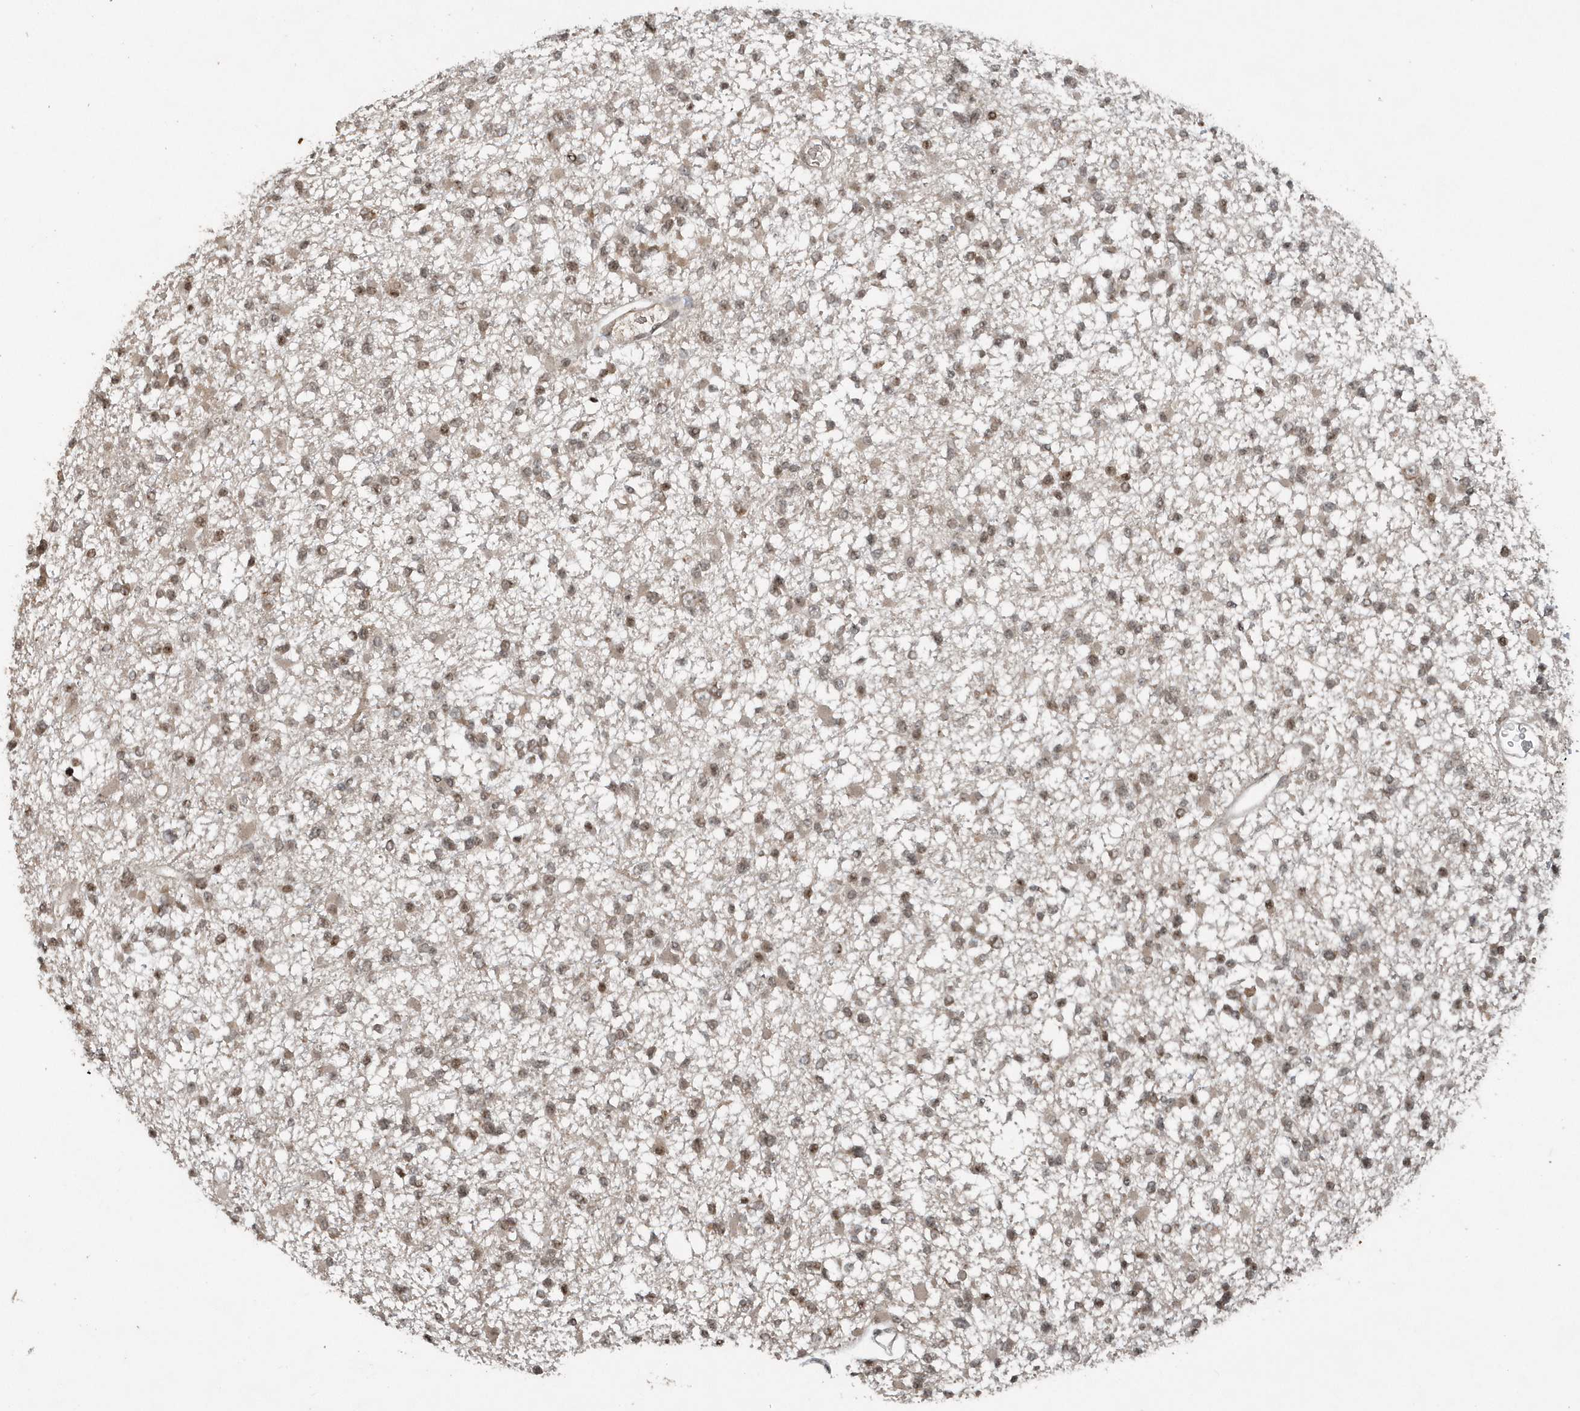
{"staining": {"intensity": "weak", "quantity": ">75%", "location": "cytoplasmic/membranous,nuclear"}, "tissue": "glioma", "cell_type": "Tumor cells", "image_type": "cancer", "snomed": [{"axis": "morphology", "description": "Glioma, malignant, Low grade"}, {"axis": "topography", "description": "Brain"}], "caption": "Protein staining of glioma tissue displays weak cytoplasmic/membranous and nuclear expression in about >75% of tumor cells.", "gene": "EIF2B1", "patient": {"sex": "female", "age": 22}}